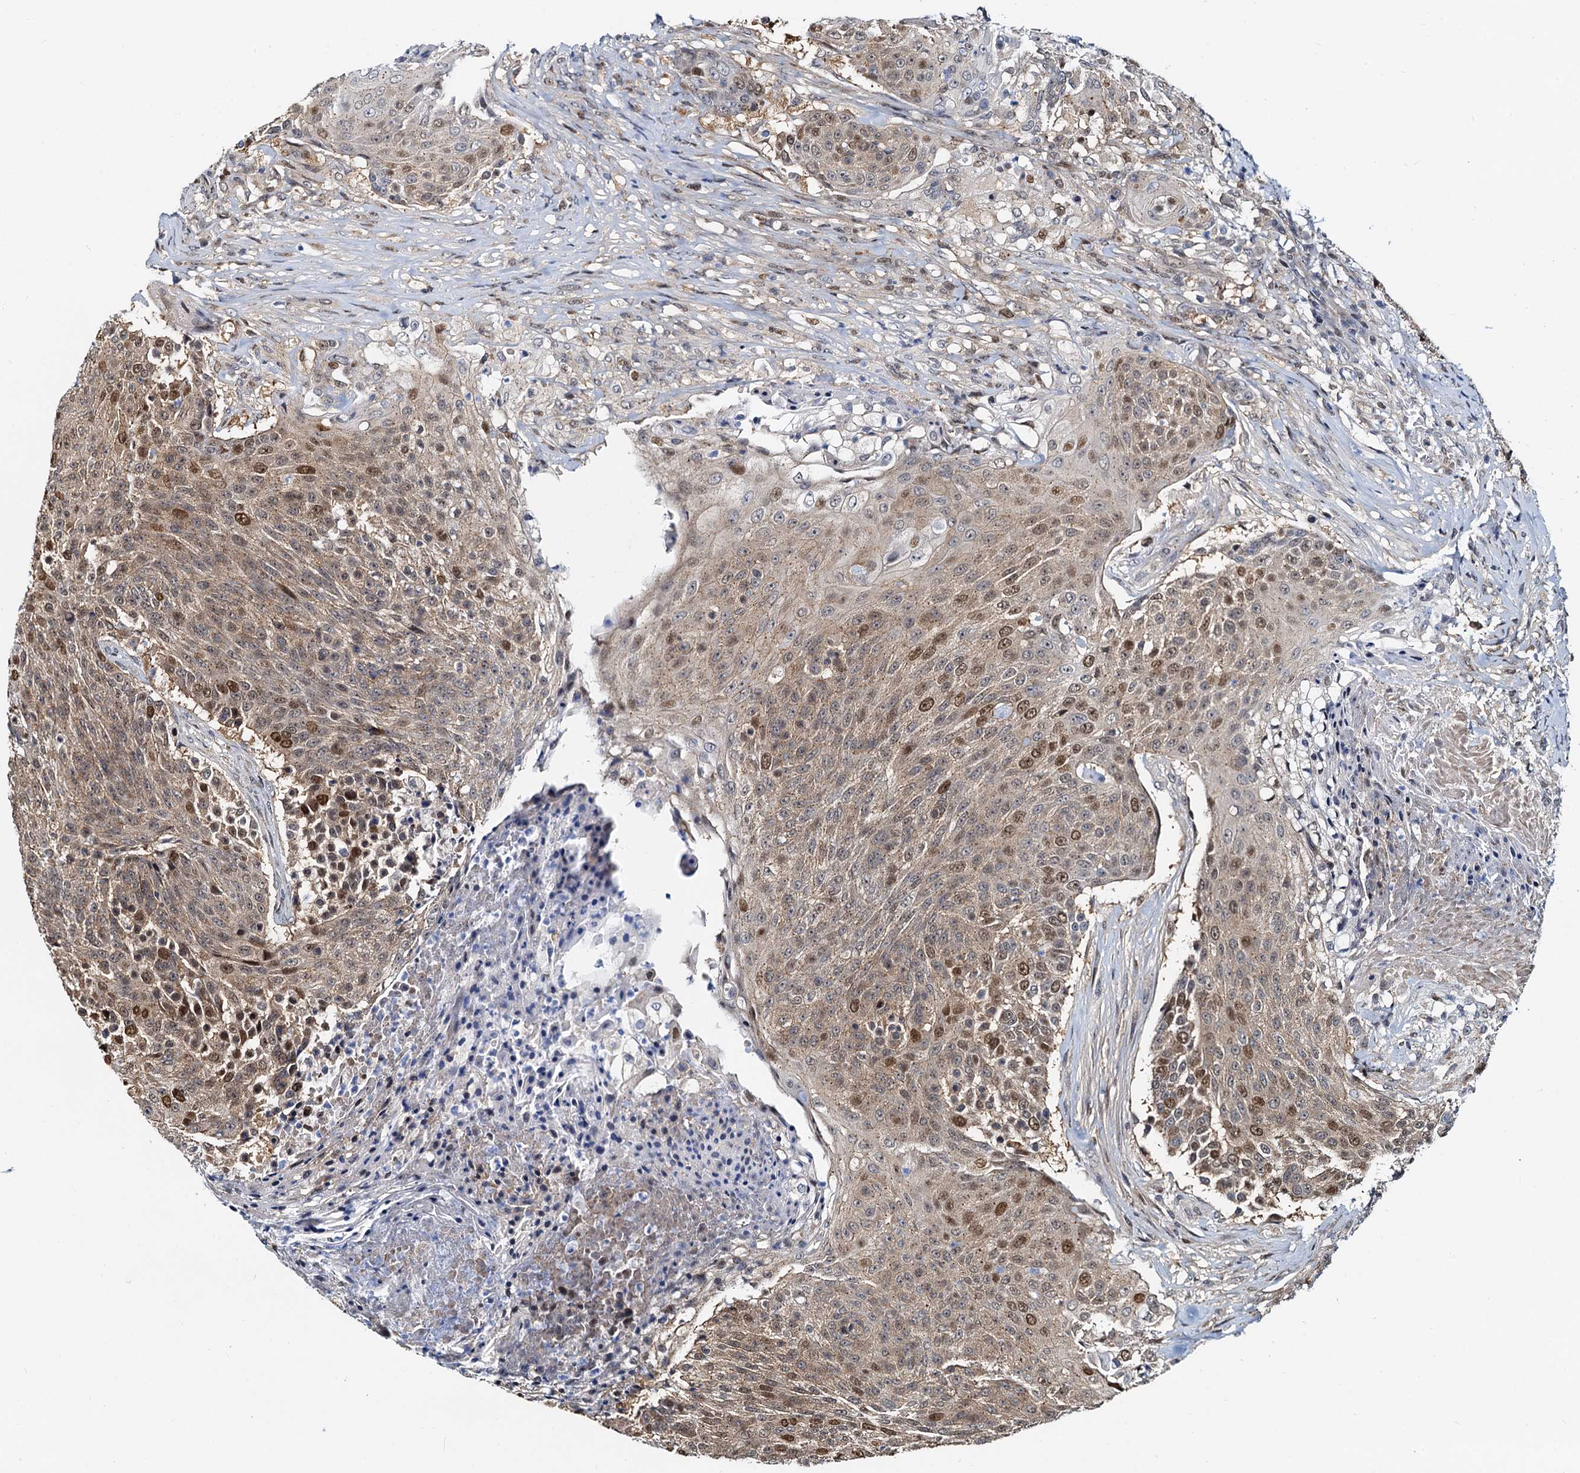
{"staining": {"intensity": "moderate", "quantity": "25%-75%", "location": "cytoplasmic/membranous,nuclear"}, "tissue": "urothelial cancer", "cell_type": "Tumor cells", "image_type": "cancer", "snomed": [{"axis": "morphology", "description": "Urothelial carcinoma, High grade"}, {"axis": "topography", "description": "Urinary bladder"}], "caption": "Urothelial cancer stained with DAB IHC reveals medium levels of moderate cytoplasmic/membranous and nuclear staining in about 25%-75% of tumor cells.", "gene": "PTGES3", "patient": {"sex": "female", "age": 63}}